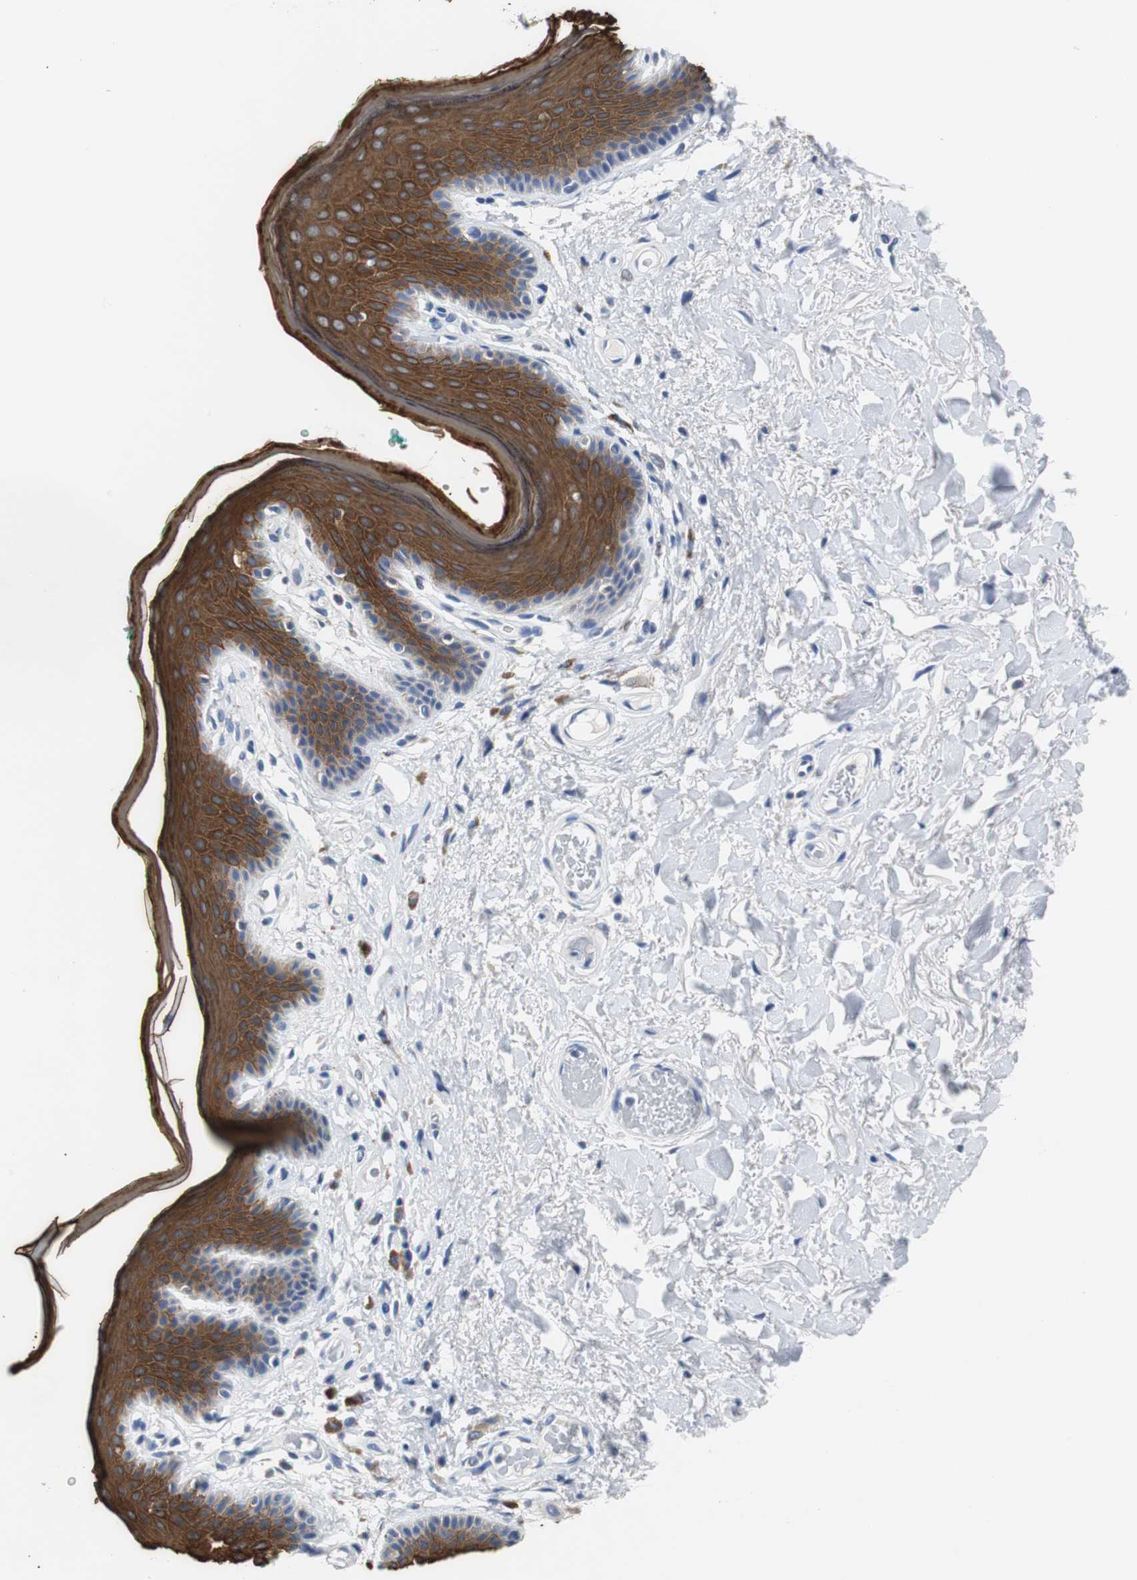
{"staining": {"intensity": "strong", "quantity": ">75%", "location": "cytoplasmic/membranous"}, "tissue": "skin", "cell_type": "Epidermal cells", "image_type": "normal", "snomed": [{"axis": "morphology", "description": "Normal tissue, NOS"}, {"axis": "topography", "description": "Anal"}], "caption": "Protein analysis of normal skin exhibits strong cytoplasmic/membranous staining in approximately >75% of epidermal cells.", "gene": "PCK1", "patient": {"sex": "male", "age": 74}}